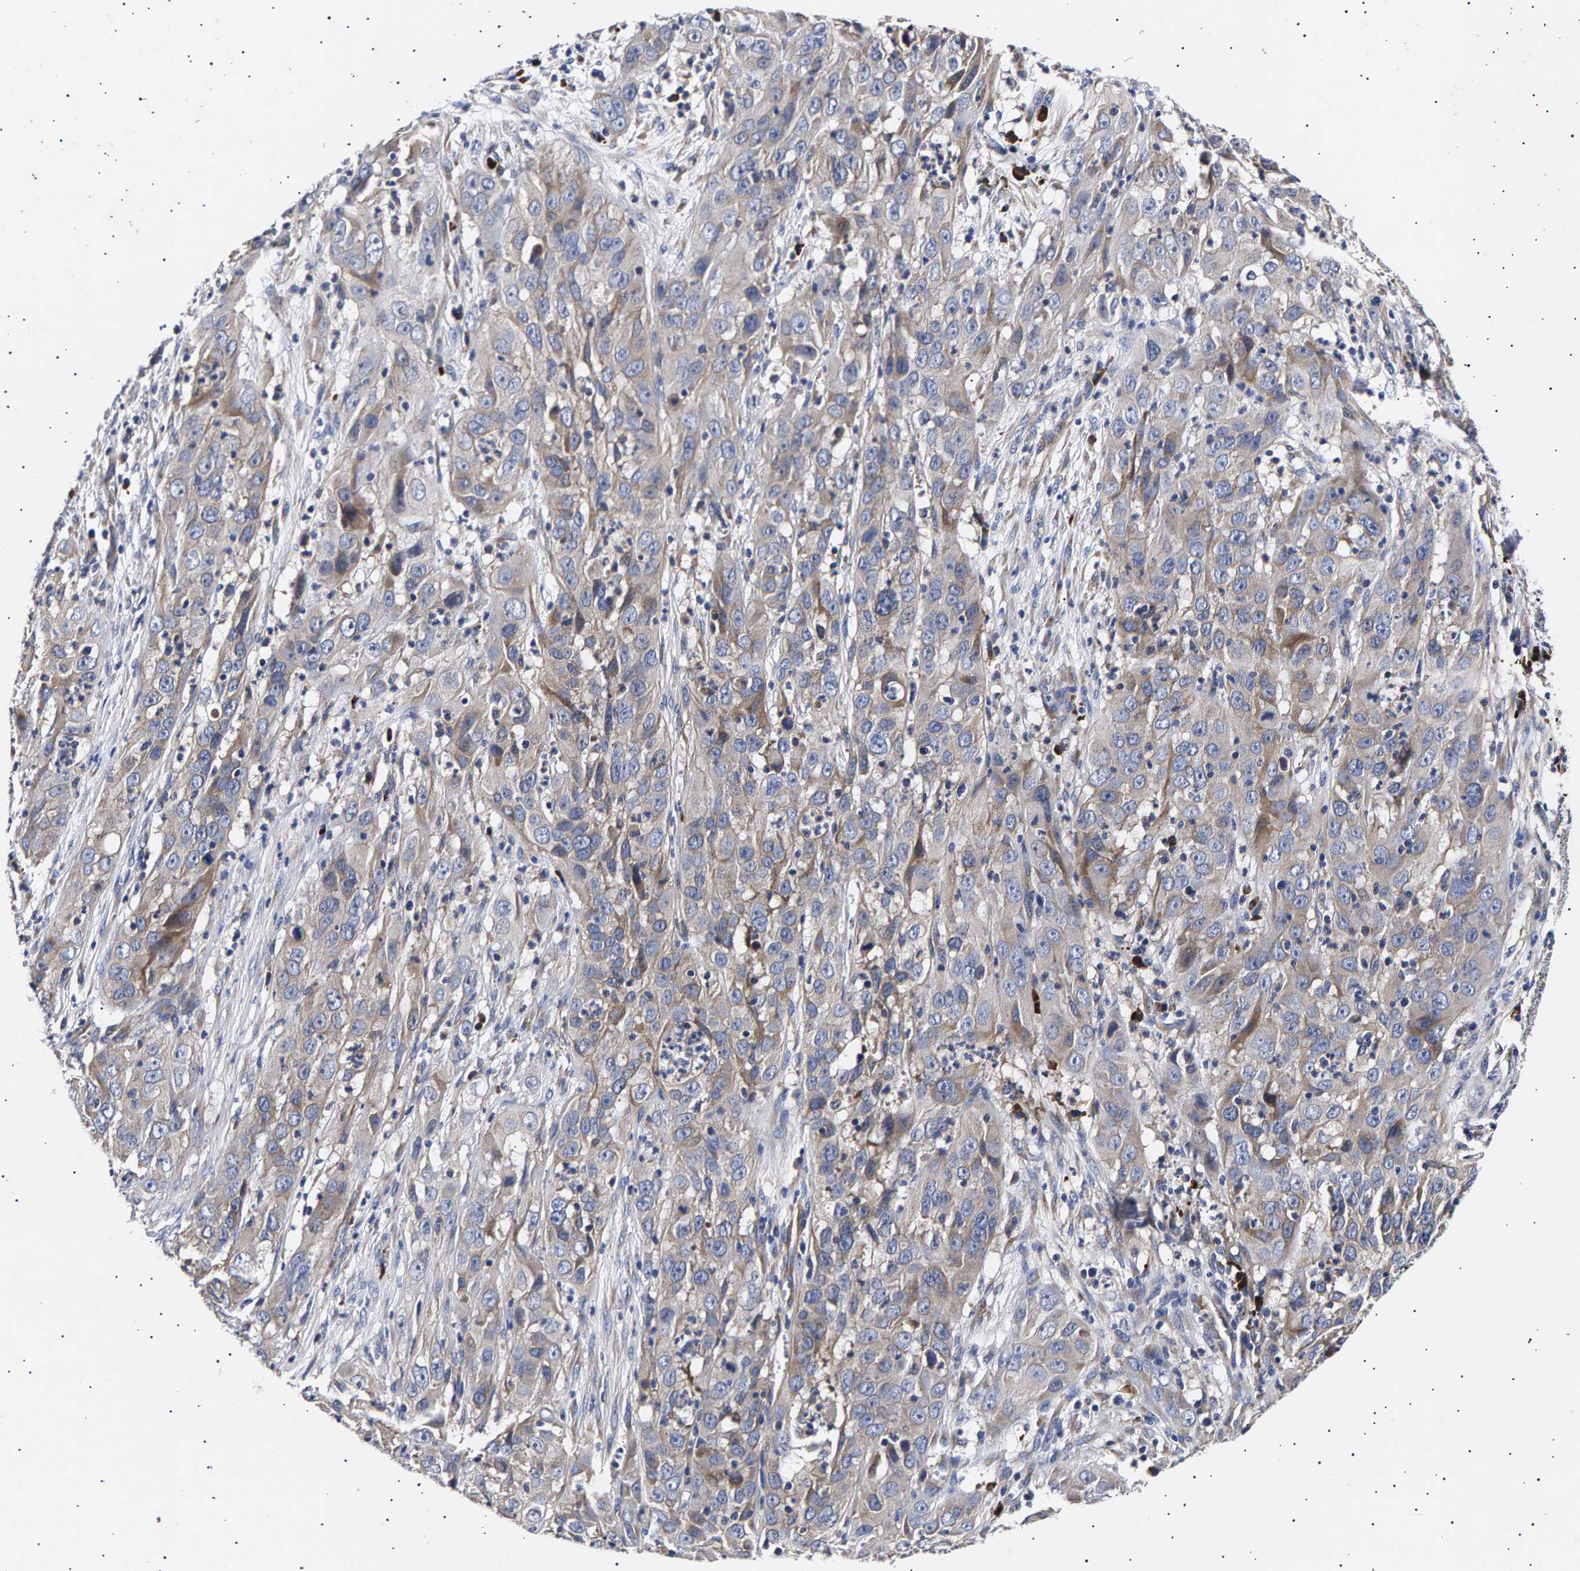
{"staining": {"intensity": "weak", "quantity": "<25%", "location": "cytoplasmic/membranous"}, "tissue": "cervical cancer", "cell_type": "Tumor cells", "image_type": "cancer", "snomed": [{"axis": "morphology", "description": "Squamous cell carcinoma, NOS"}, {"axis": "topography", "description": "Cervix"}], "caption": "This histopathology image is of squamous cell carcinoma (cervical) stained with immunohistochemistry to label a protein in brown with the nuclei are counter-stained blue. There is no staining in tumor cells.", "gene": "ANKRD40", "patient": {"sex": "female", "age": 32}}